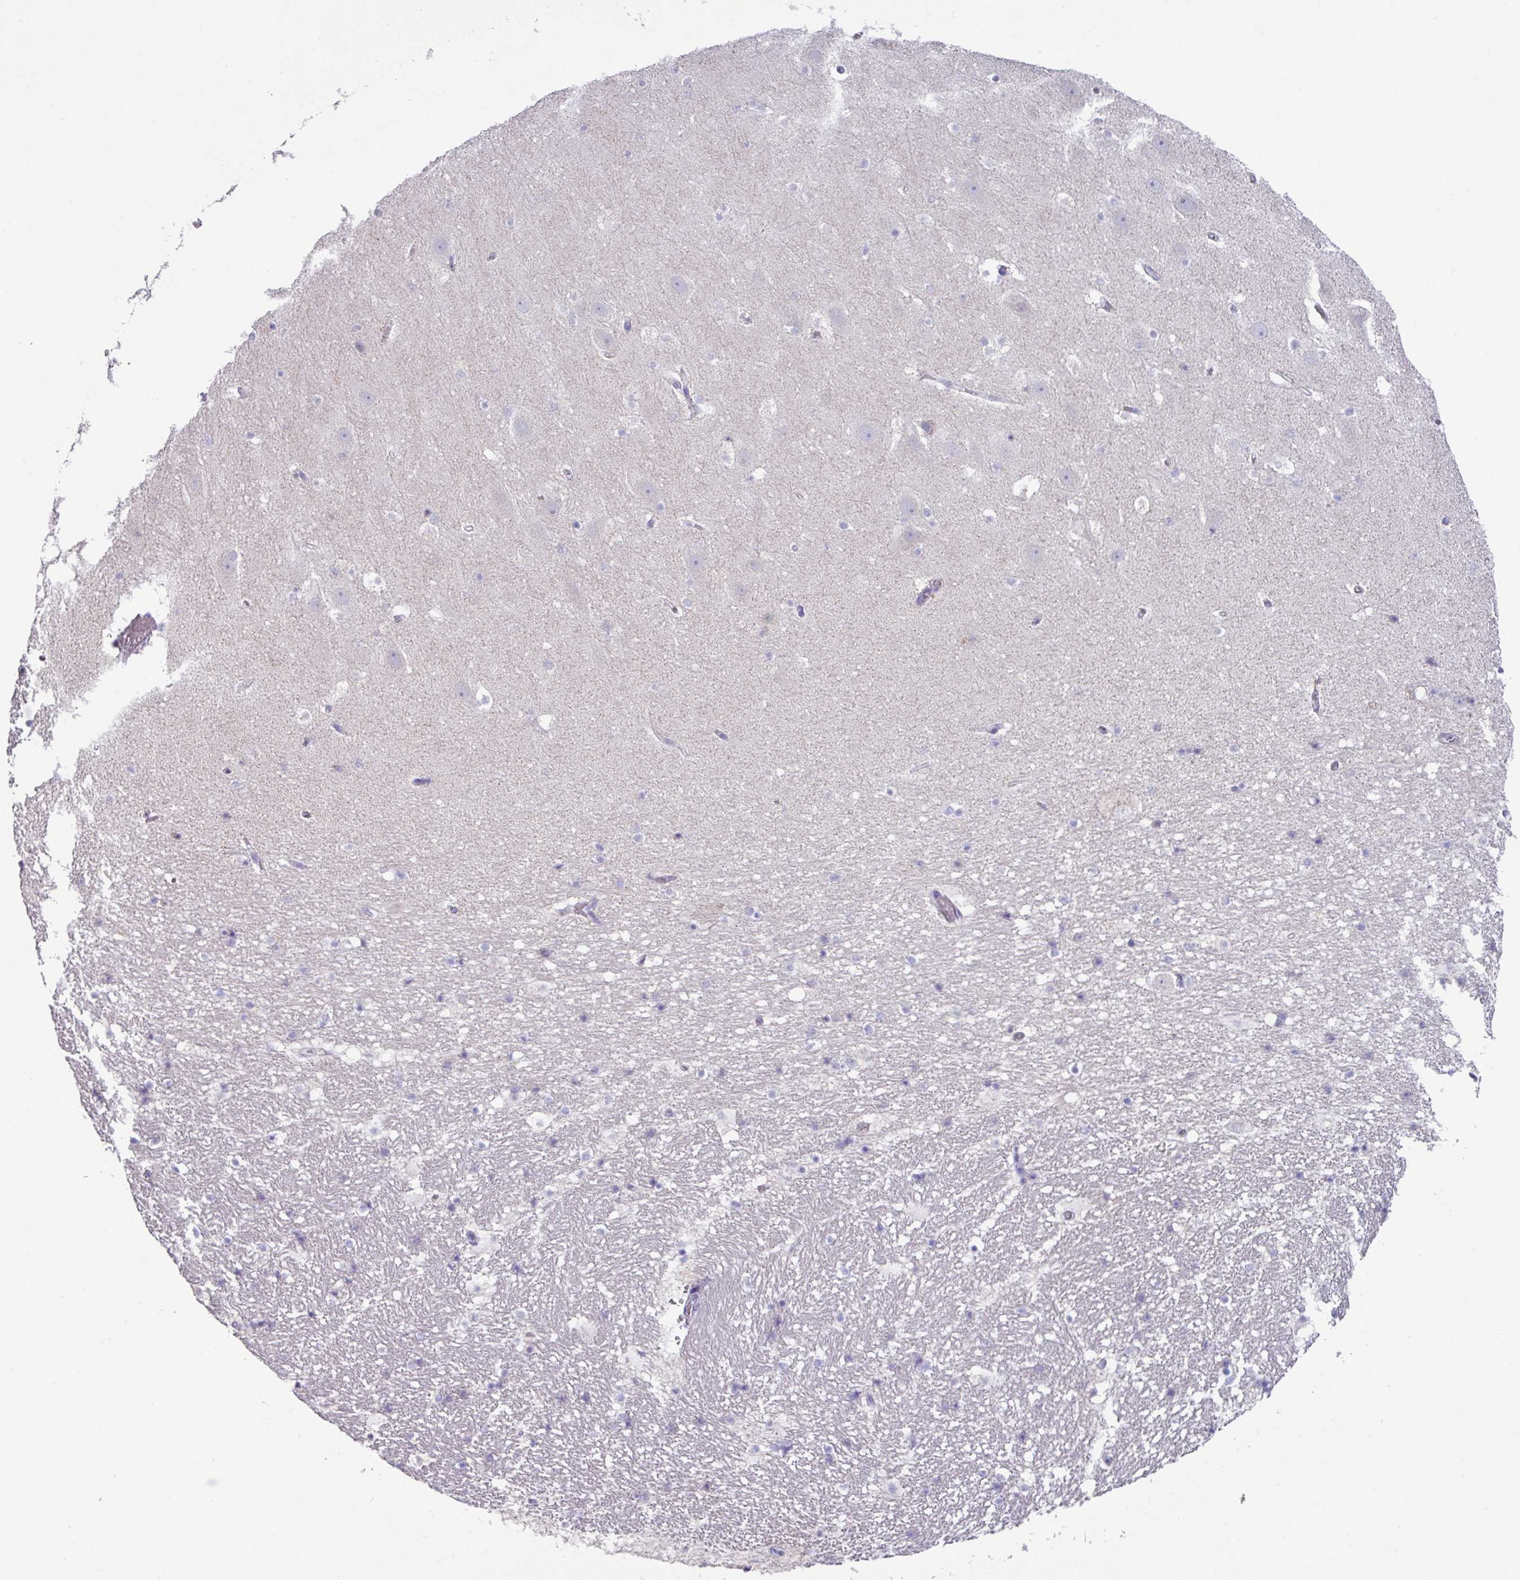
{"staining": {"intensity": "negative", "quantity": "none", "location": "none"}, "tissue": "hippocampus", "cell_type": "Glial cells", "image_type": "normal", "snomed": [{"axis": "morphology", "description": "Normal tissue, NOS"}, {"axis": "topography", "description": "Hippocampus"}], "caption": "An image of human hippocampus is negative for staining in glial cells. Nuclei are stained in blue.", "gene": "RGS16", "patient": {"sex": "male", "age": 37}}